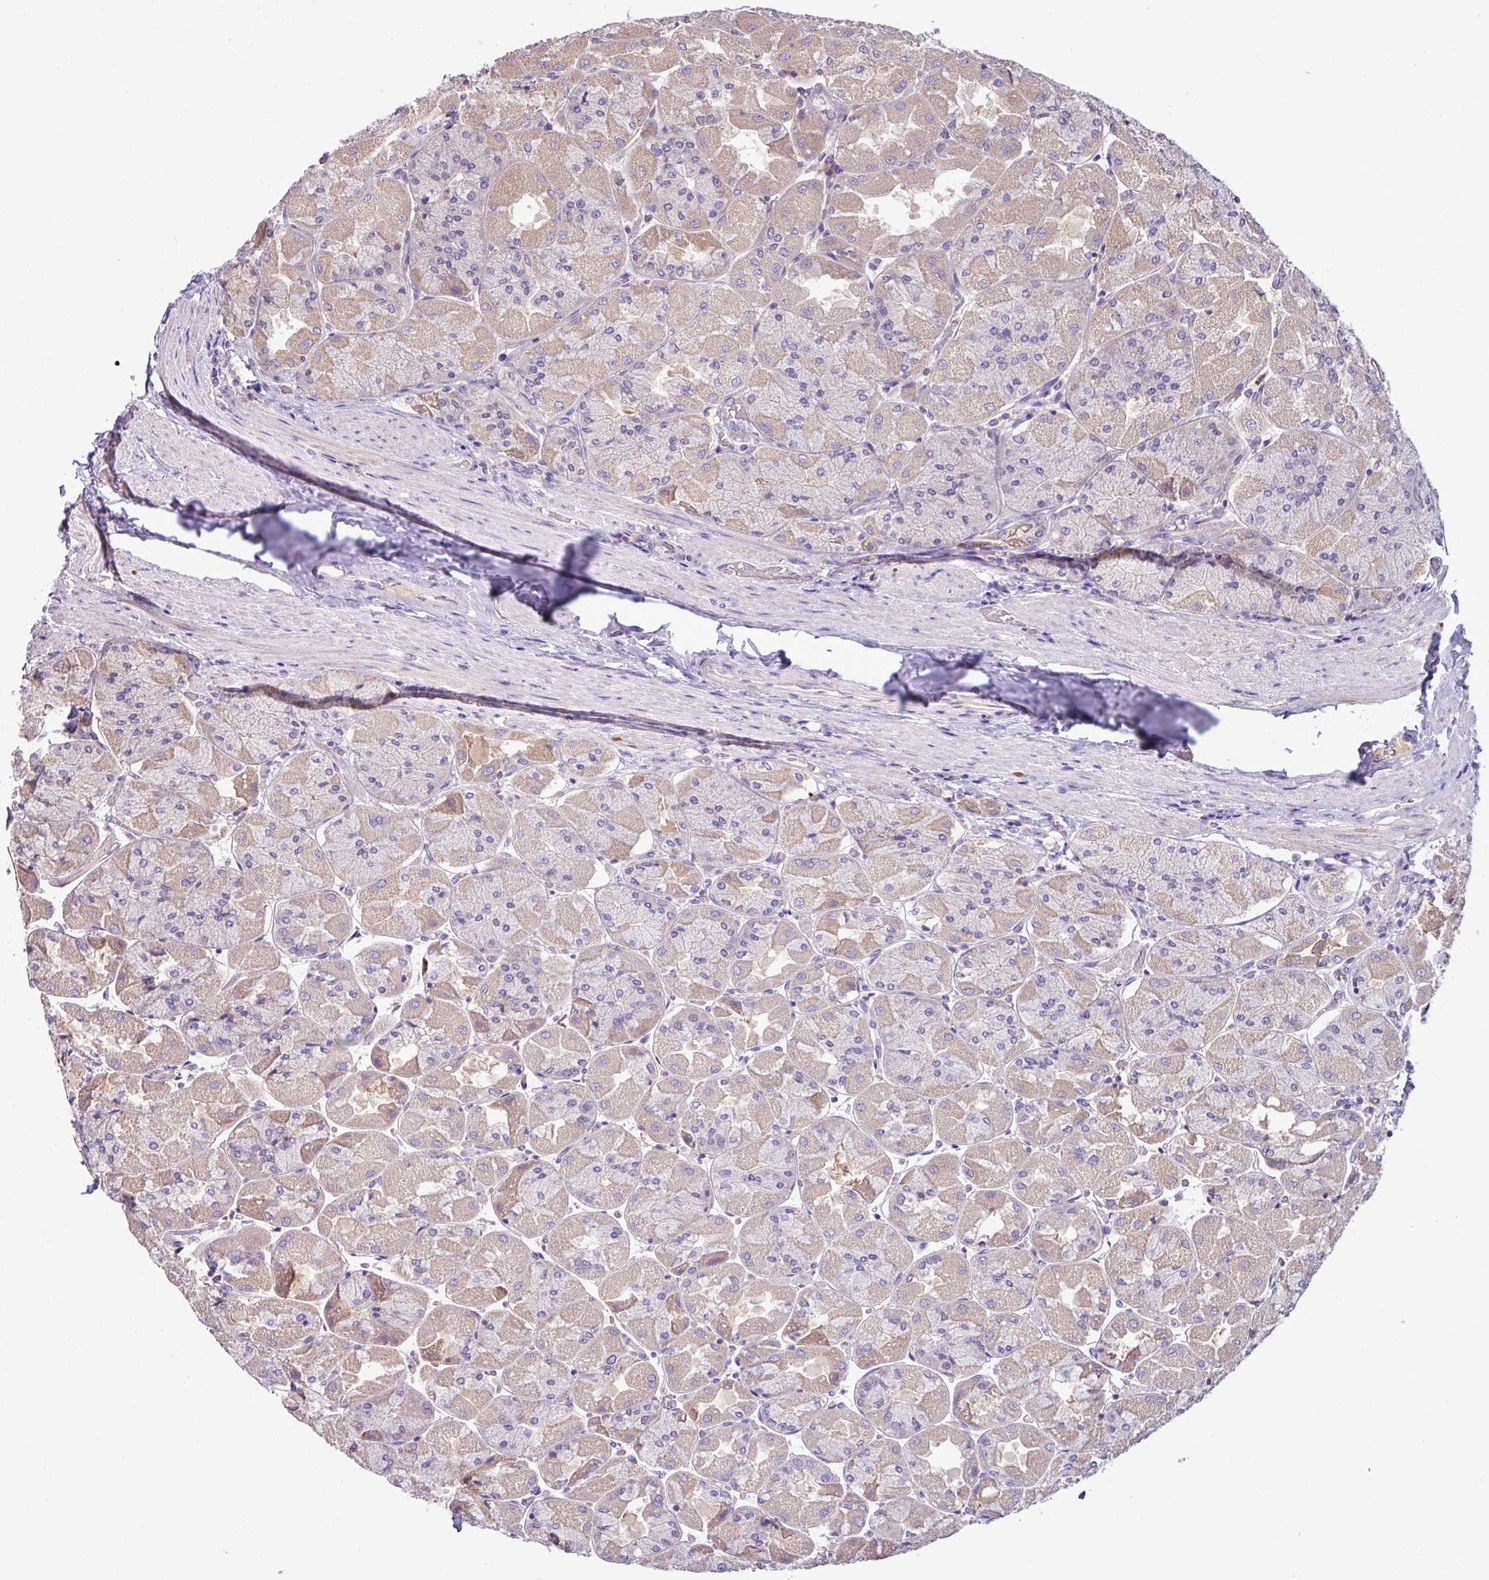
{"staining": {"intensity": "weak", "quantity": "25%-75%", "location": "cytoplasmic/membranous"}, "tissue": "stomach", "cell_type": "Glandular cells", "image_type": "normal", "snomed": [{"axis": "morphology", "description": "Normal tissue, NOS"}, {"axis": "topography", "description": "Stomach"}], "caption": "Immunohistochemistry image of benign stomach: human stomach stained using immunohistochemistry (IHC) exhibits low levels of weak protein expression localized specifically in the cytoplasmic/membranous of glandular cells, appearing as a cytoplasmic/membranous brown color.", "gene": "TMEM62", "patient": {"sex": "female", "age": 61}}